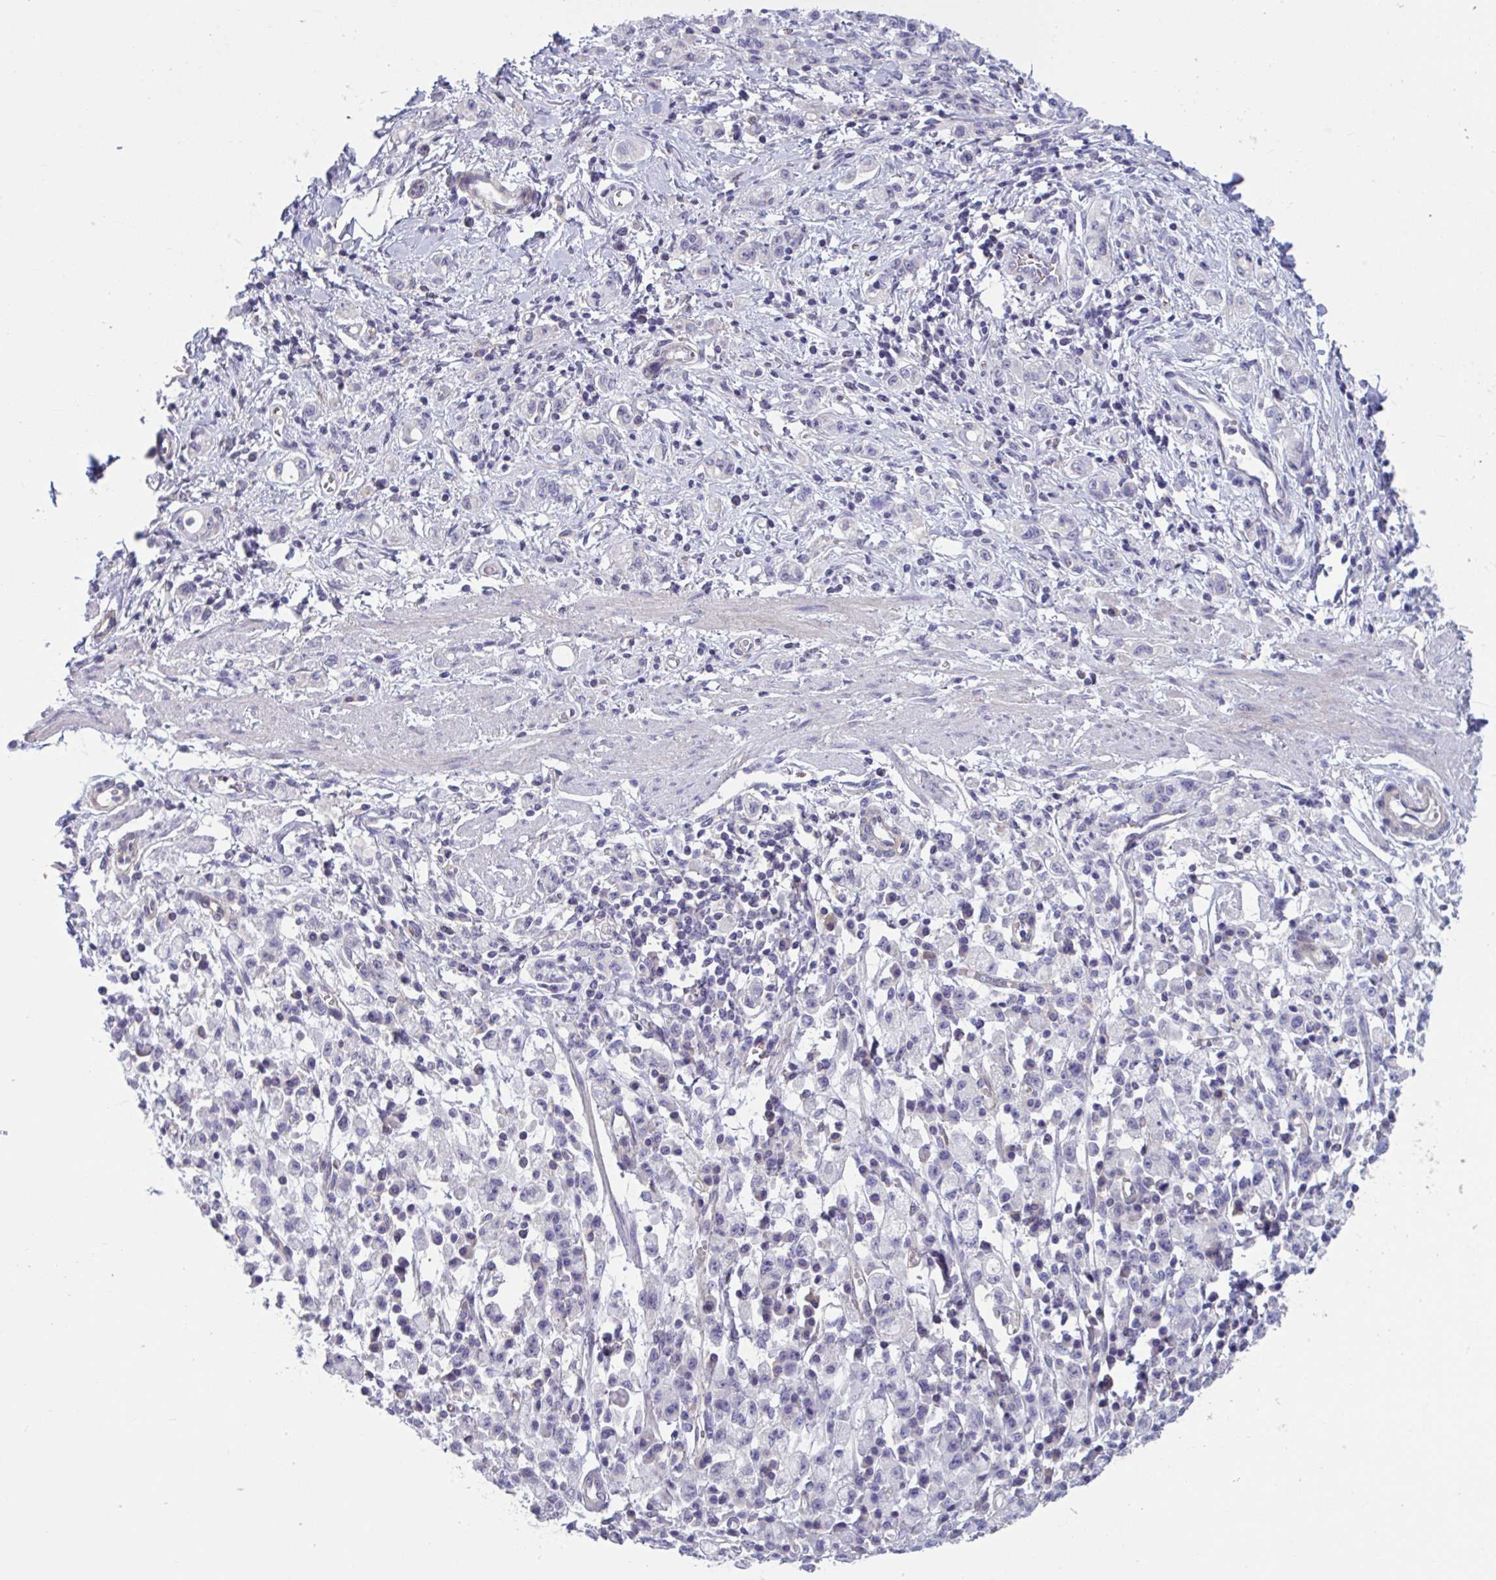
{"staining": {"intensity": "negative", "quantity": "none", "location": "none"}, "tissue": "stomach cancer", "cell_type": "Tumor cells", "image_type": "cancer", "snomed": [{"axis": "morphology", "description": "Adenocarcinoma, NOS"}, {"axis": "topography", "description": "Stomach"}], "caption": "An image of stomach cancer (adenocarcinoma) stained for a protein reveals no brown staining in tumor cells.", "gene": "TTC7B", "patient": {"sex": "male", "age": 77}}